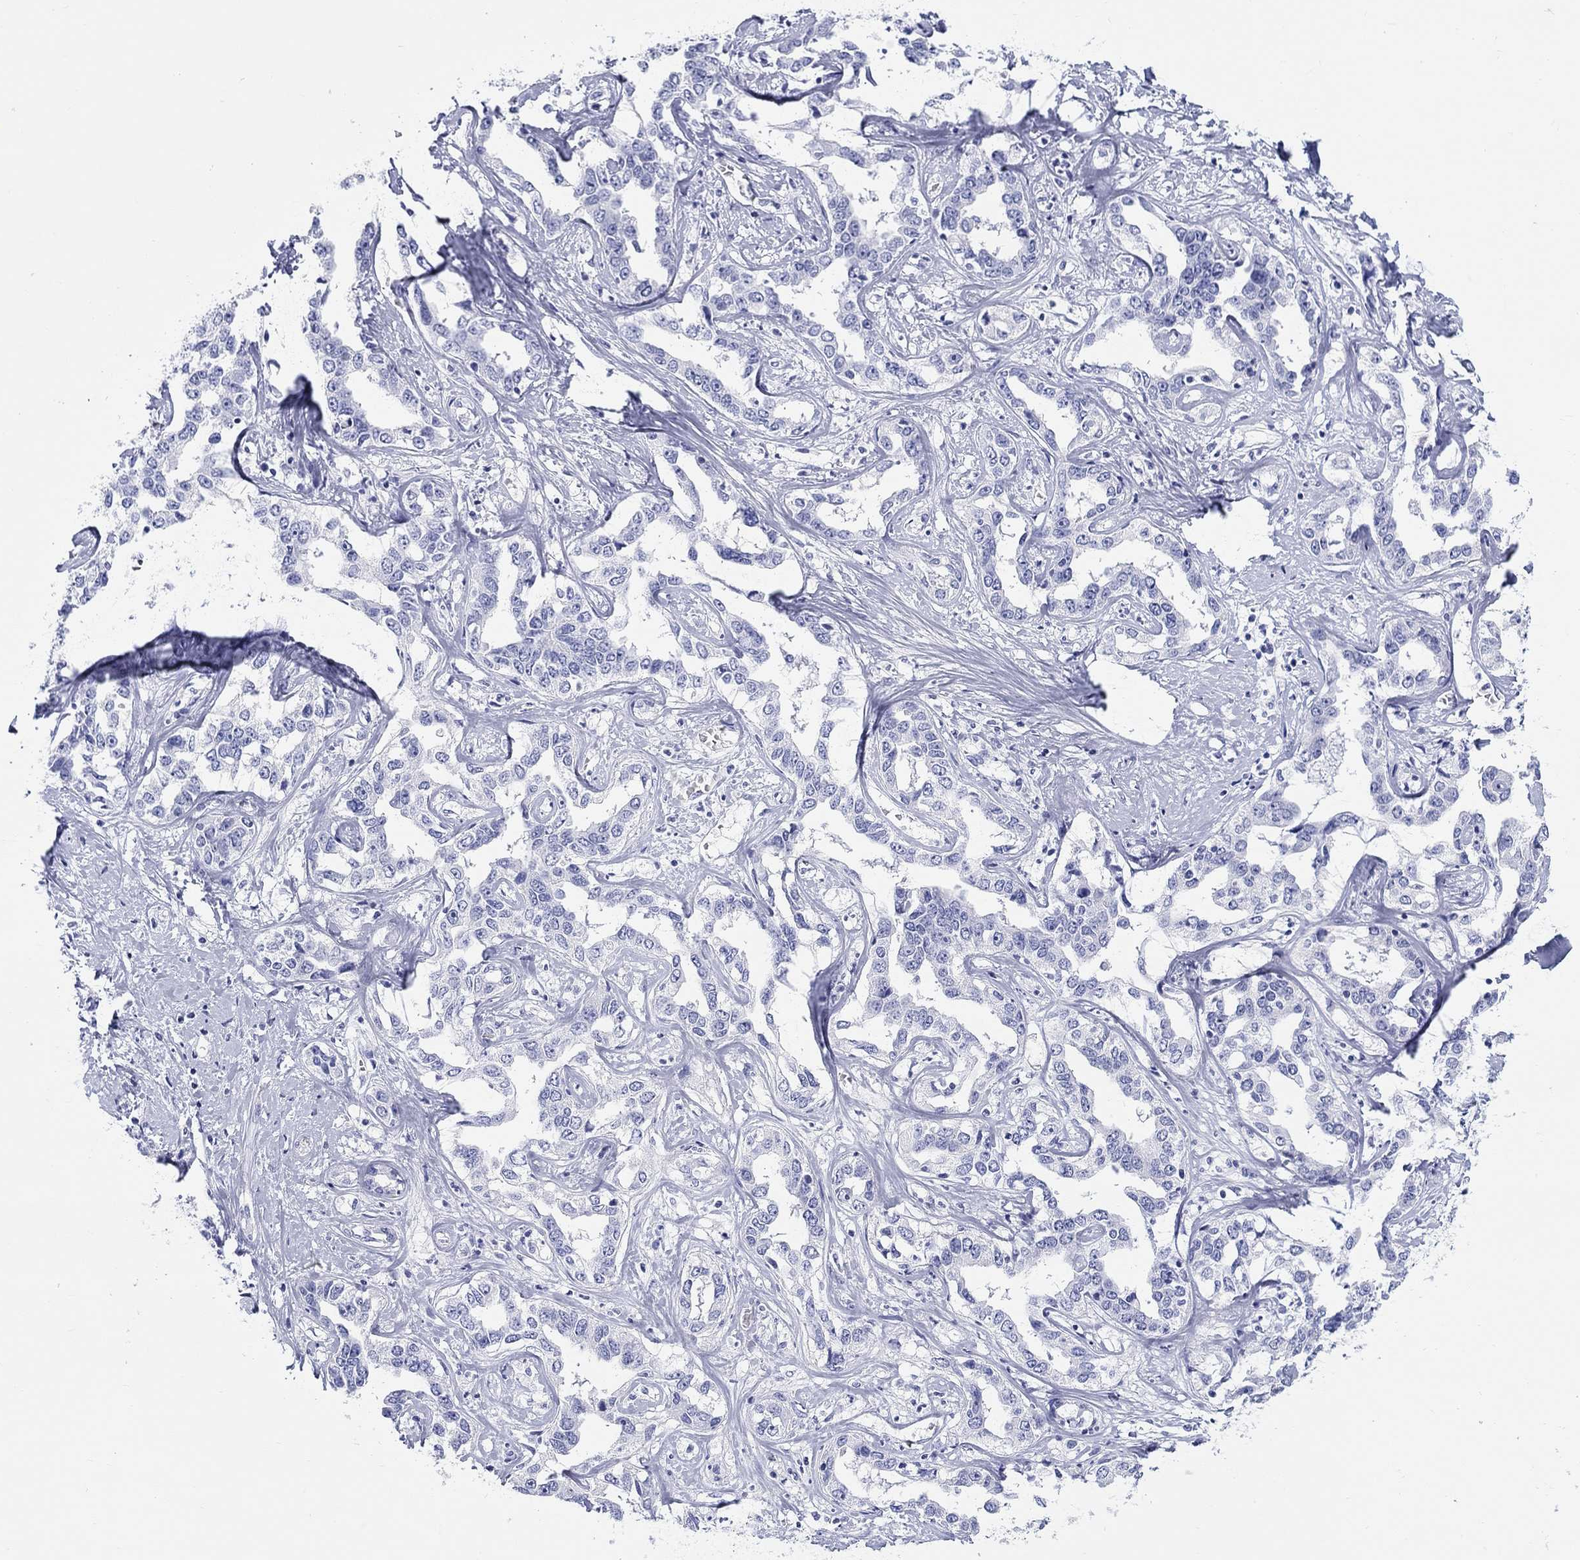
{"staining": {"intensity": "negative", "quantity": "none", "location": "none"}, "tissue": "liver cancer", "cell_type": "Tumor cells", "image_type": "cancer", "snomed": [{"axis": "morphology", "description": "Cholangiocarcinoma"}, {"axis": "topography", "description": "Liver"}], "caption": "There is no significant positivity in tumor cells of liver cancer (cholangiocarcinoma). (DAB IHC visualized using brightfield microscopy, high magnification).", "gene": "LAMP5", "patient": {"sex": "male", "age": 59}}